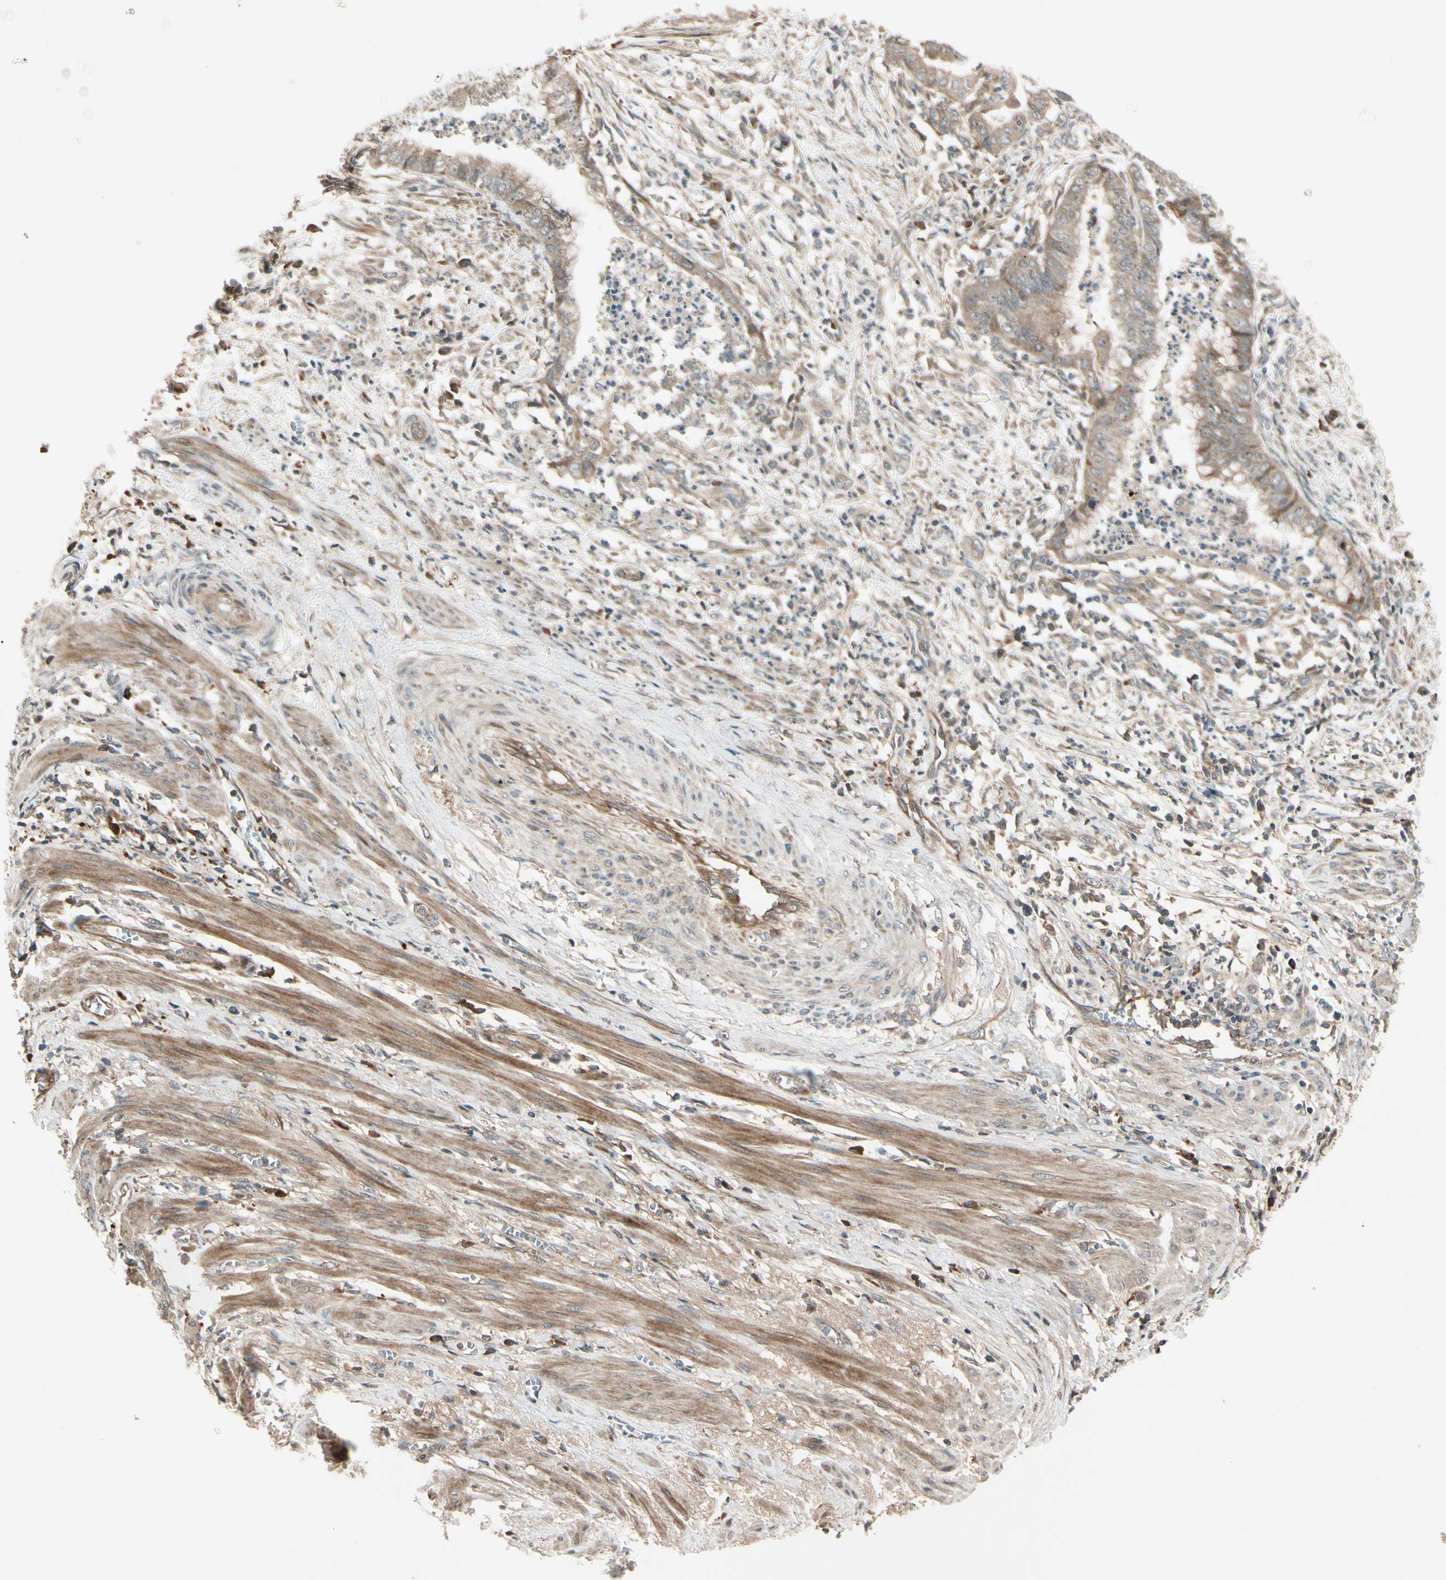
{"staining": {"intensity": "weak", "quantity": ">75%", "location": "cytoplasmic/membranous"}, "tissue": "endometrial cancer", "cell_type": "Tumor cells", "image_type": "cancer", "snomed": [{"axis": "morphology", "description": "Necrosis, NOS"}, {"axis": "morphology", "description": "Adenocarcinoma, NOS"}, {"axis": "topography", "description": "Endometrium"}], "caption": "The image demonstrates a brown stain indicating the presence of a protein in the cytoplasmic/membranous of tumor cells in endometrial cancer.", "gene": "ACVR1C", "patient": {"sex": "female", "age": 79}}